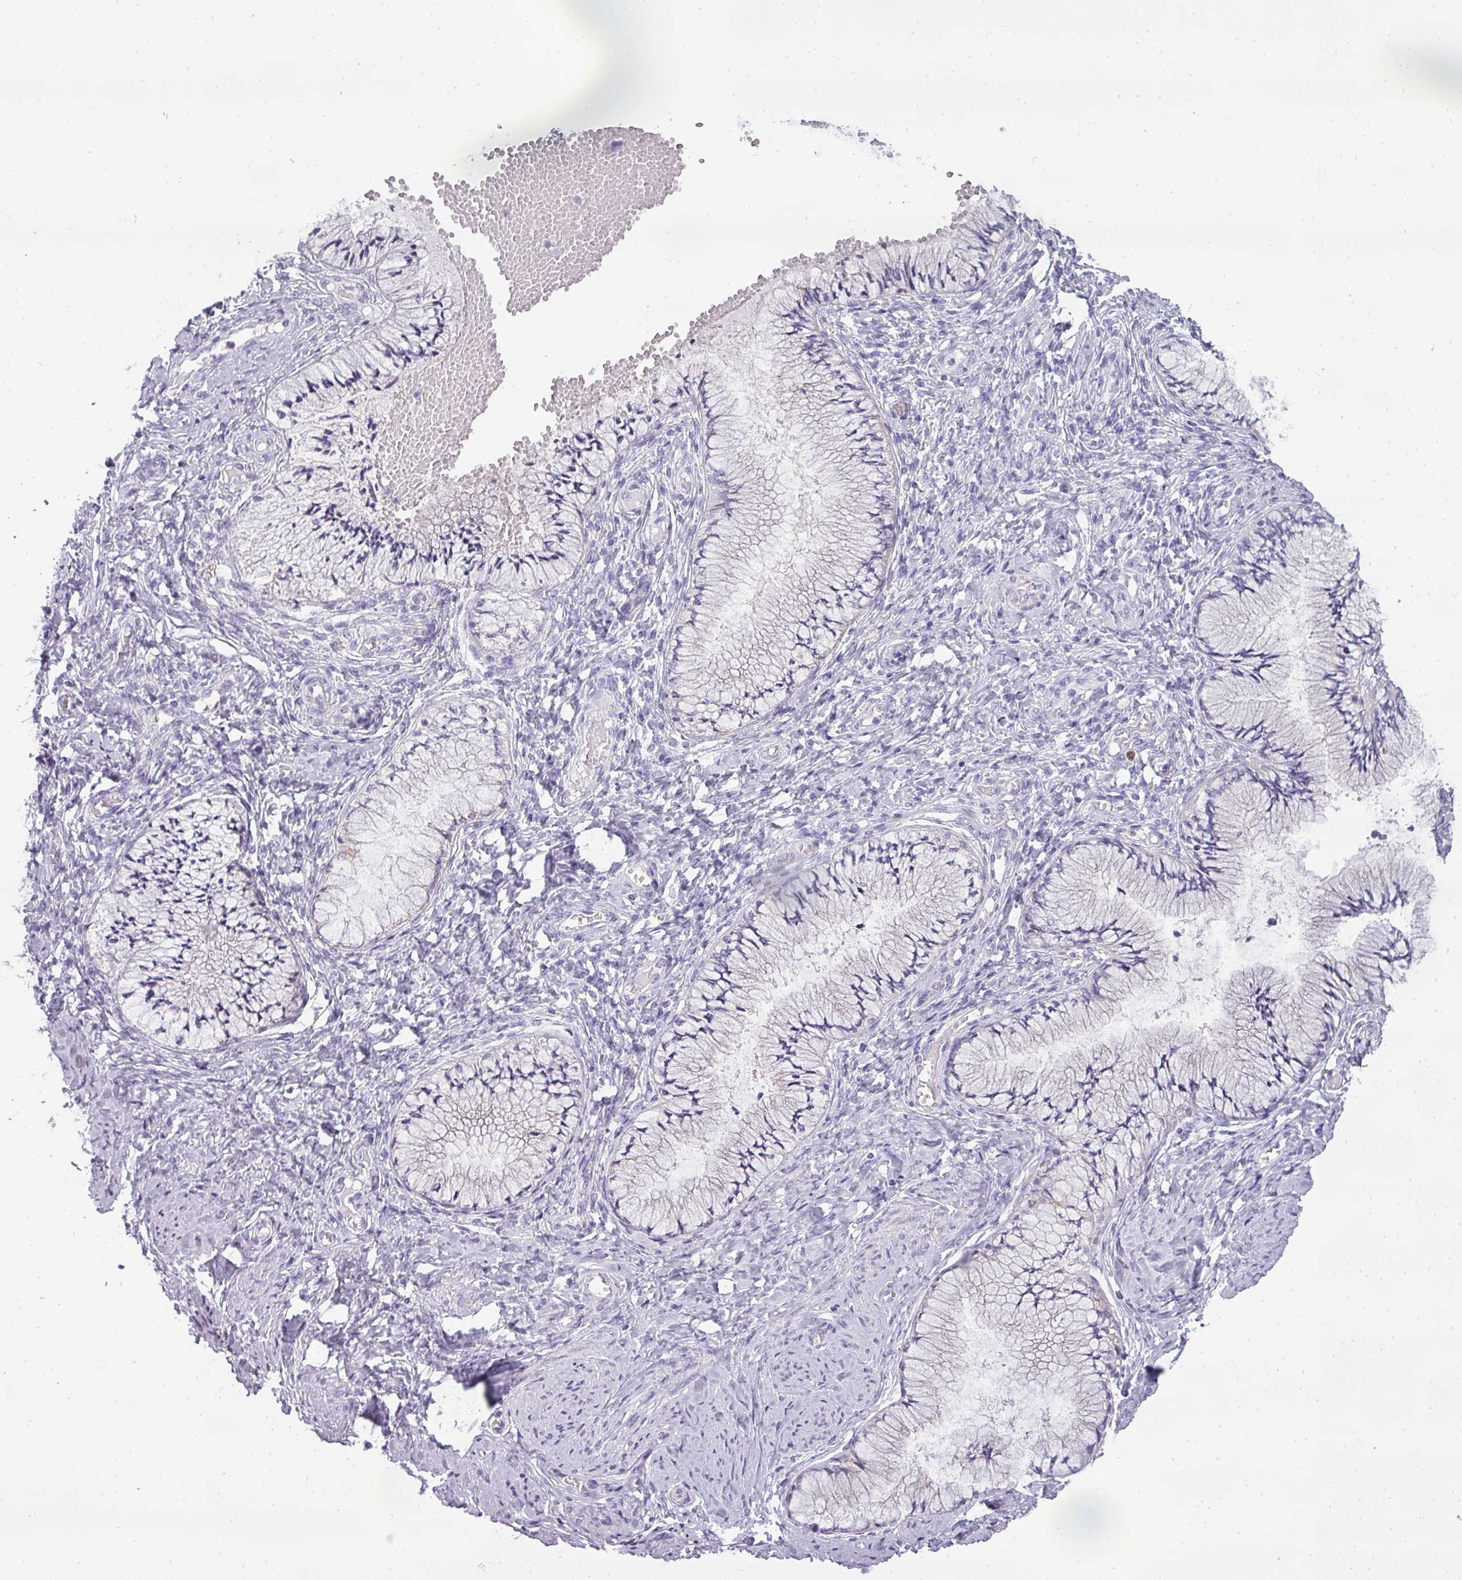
{"staining": {"intensity": "negative", "quantity": "none", "location": "none"}, "tissue": "cervix", "cell_type": "Glandular cells", "image_type": "normal", "snomed": [{"axis": "morphology", "description": "Normal tissue, NOS"}, {"axis": "topography", "description": "Cervix"}], "caption": "Immunohistochemistry (IHC) photomicrograph of unremarkable human cervix stained for a protein (brown), which shows no expression in glandular cells.", "gene": "ATP6V1D", "patient": {"sex": "female", "age": 42}}